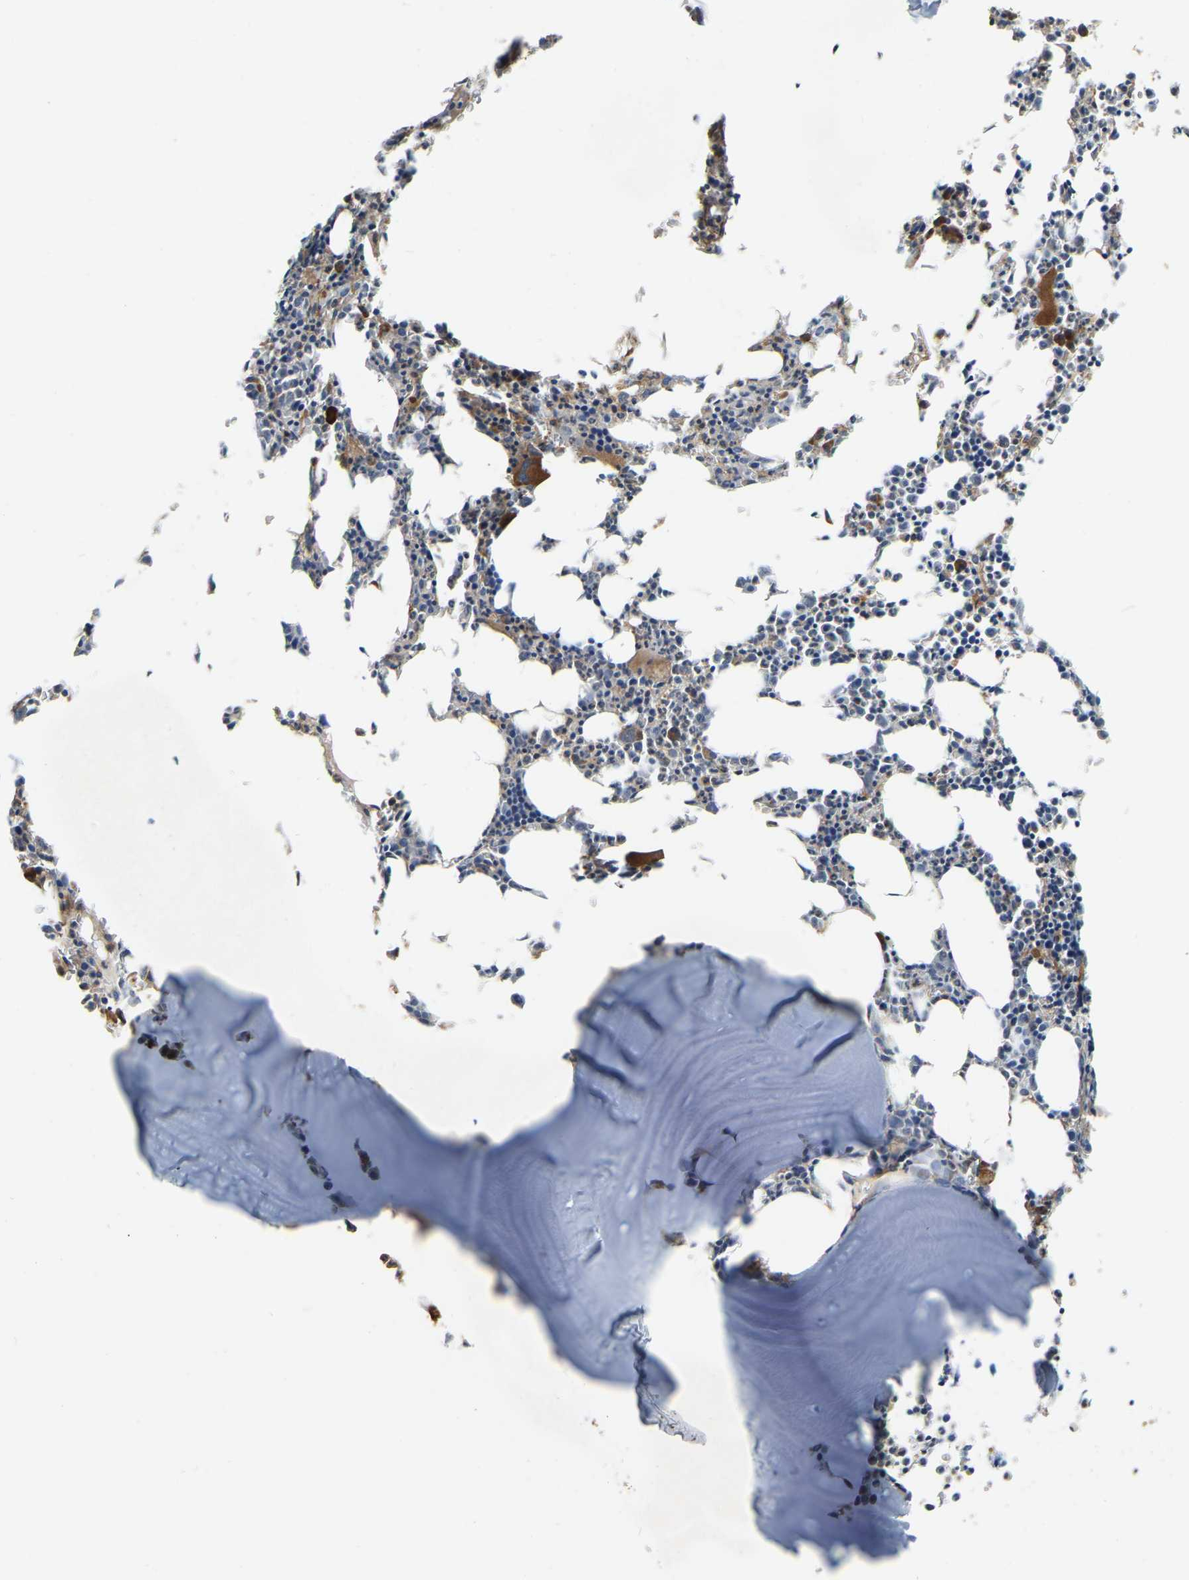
{"staining": {"intensity": "moderate", "quantity": "25%-75%", "location": "cytoplasmic/membranous"}, "tissue": "bone marrow", "cell_type": "Hematopoietic cells", "image_type": "normal", "snomed": [{"axis": "morphology", "description": "Normal tissue, NOS"}, {"axis": "morphology", "description": "Inflammation, NOS"}, {"axis": "topography", "description": "Bone marrow"}], "caption": "Protein expression by IHC displays moderate cytoplasmic/membranous expression in about 25%-75% of hematopoietic cells in benign bone marrow. (DAB (3,3'-diaminobenzidine) IHC with brightfield microscopy, high magnification).", "gene": "SAMD9L", "patient": {"sex": "female", "age": 40}}